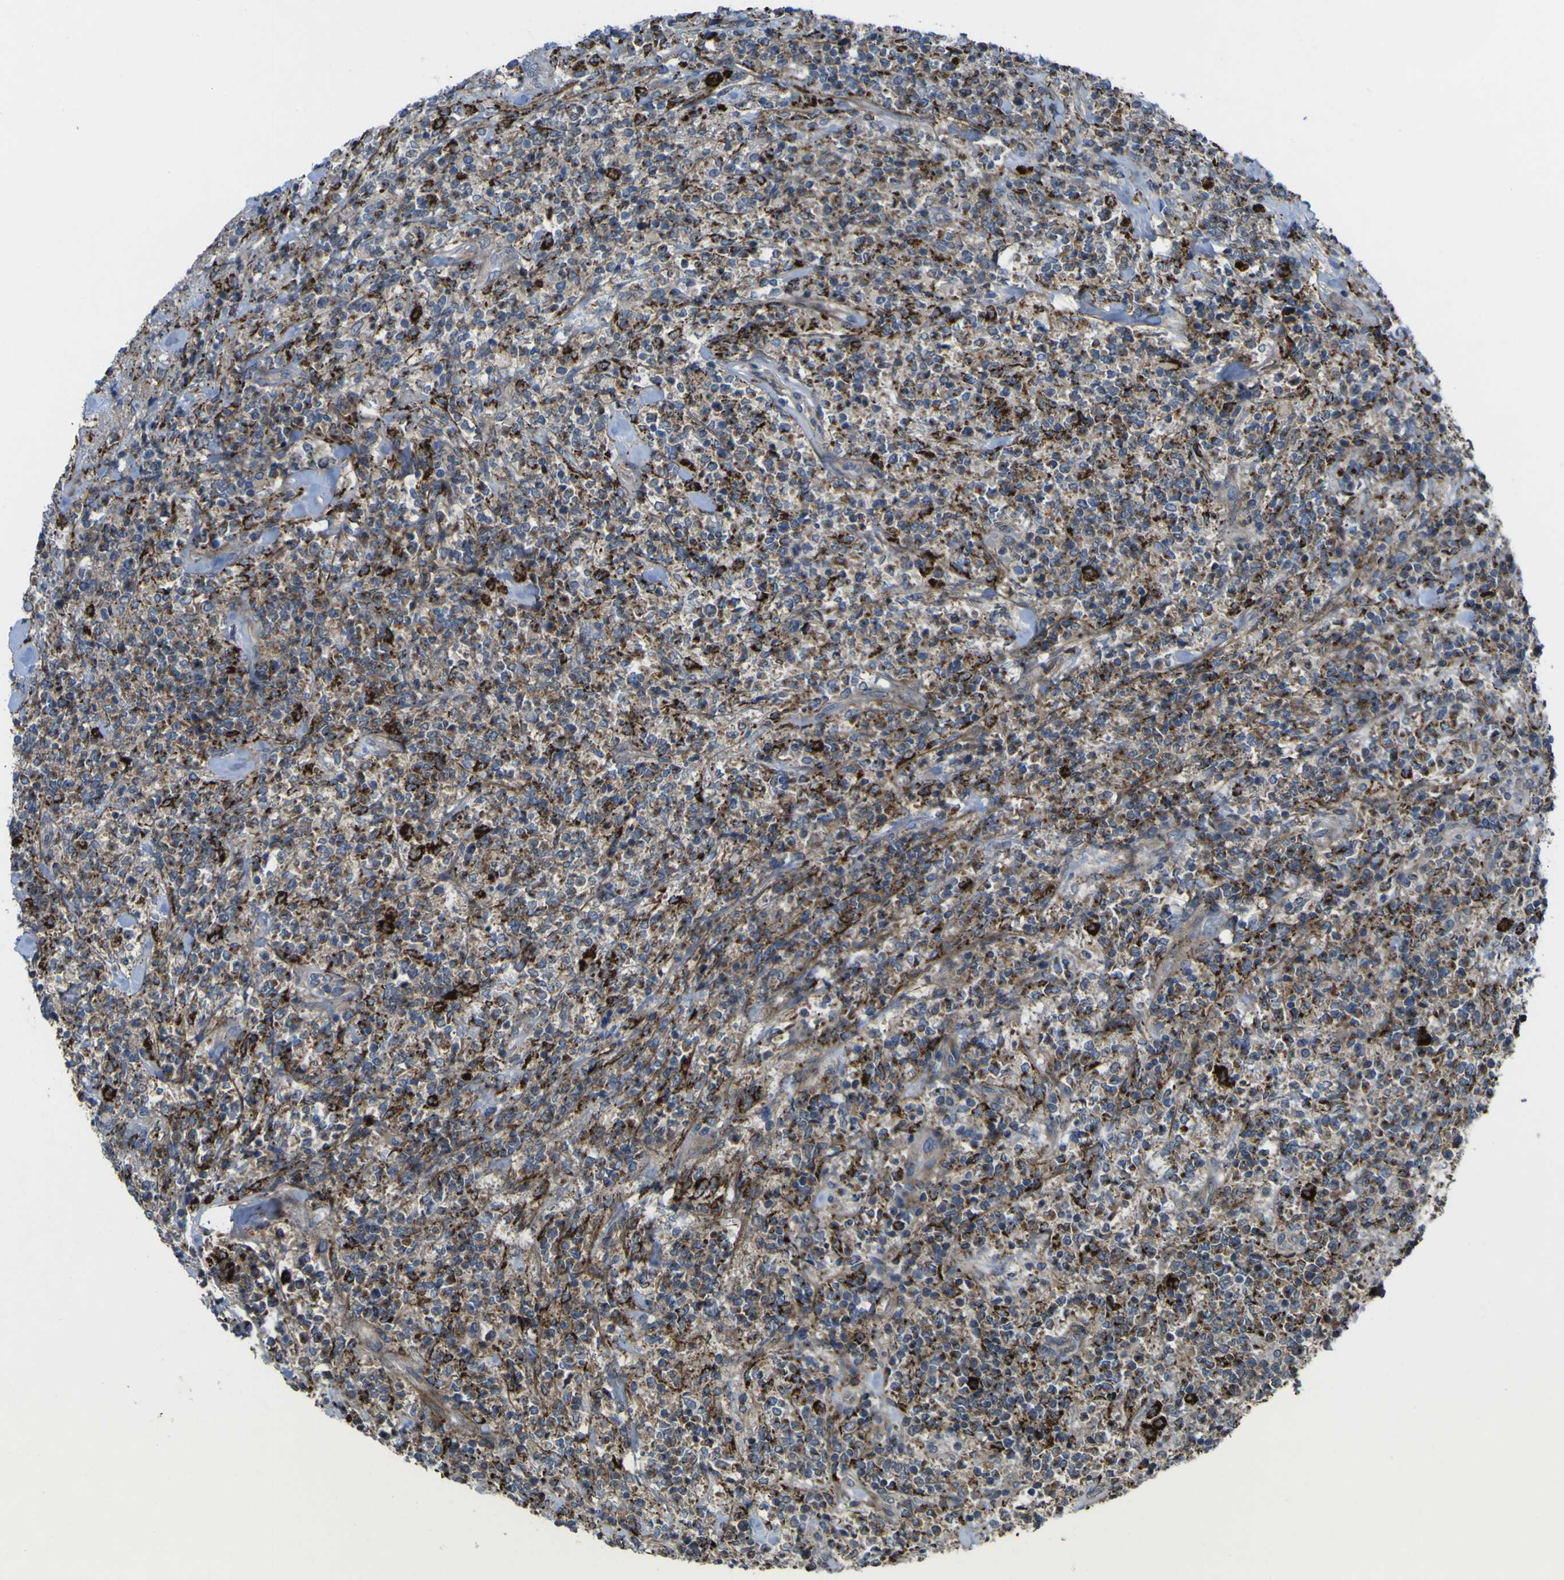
{"staining": {"intensity": "negative", "quantity": "none", "location": "none"}, "tissue": "lymphoma", "cell_type": "Tumor cells", "image_type": "cancer", "snomed": [{"axis": "morphology", "description": "Malignant lymphoma, non-Hodgkin's type, High grade"}, {"axis": "topography", "description": "Soft tissue"}], "caption": "Immunohistochemistry image of human lymphoma stained for a protein (brown), which reveals no staining in tumor cells.", "gene": "GPLD1", "patient": {"sex": "male", "age": 18}}